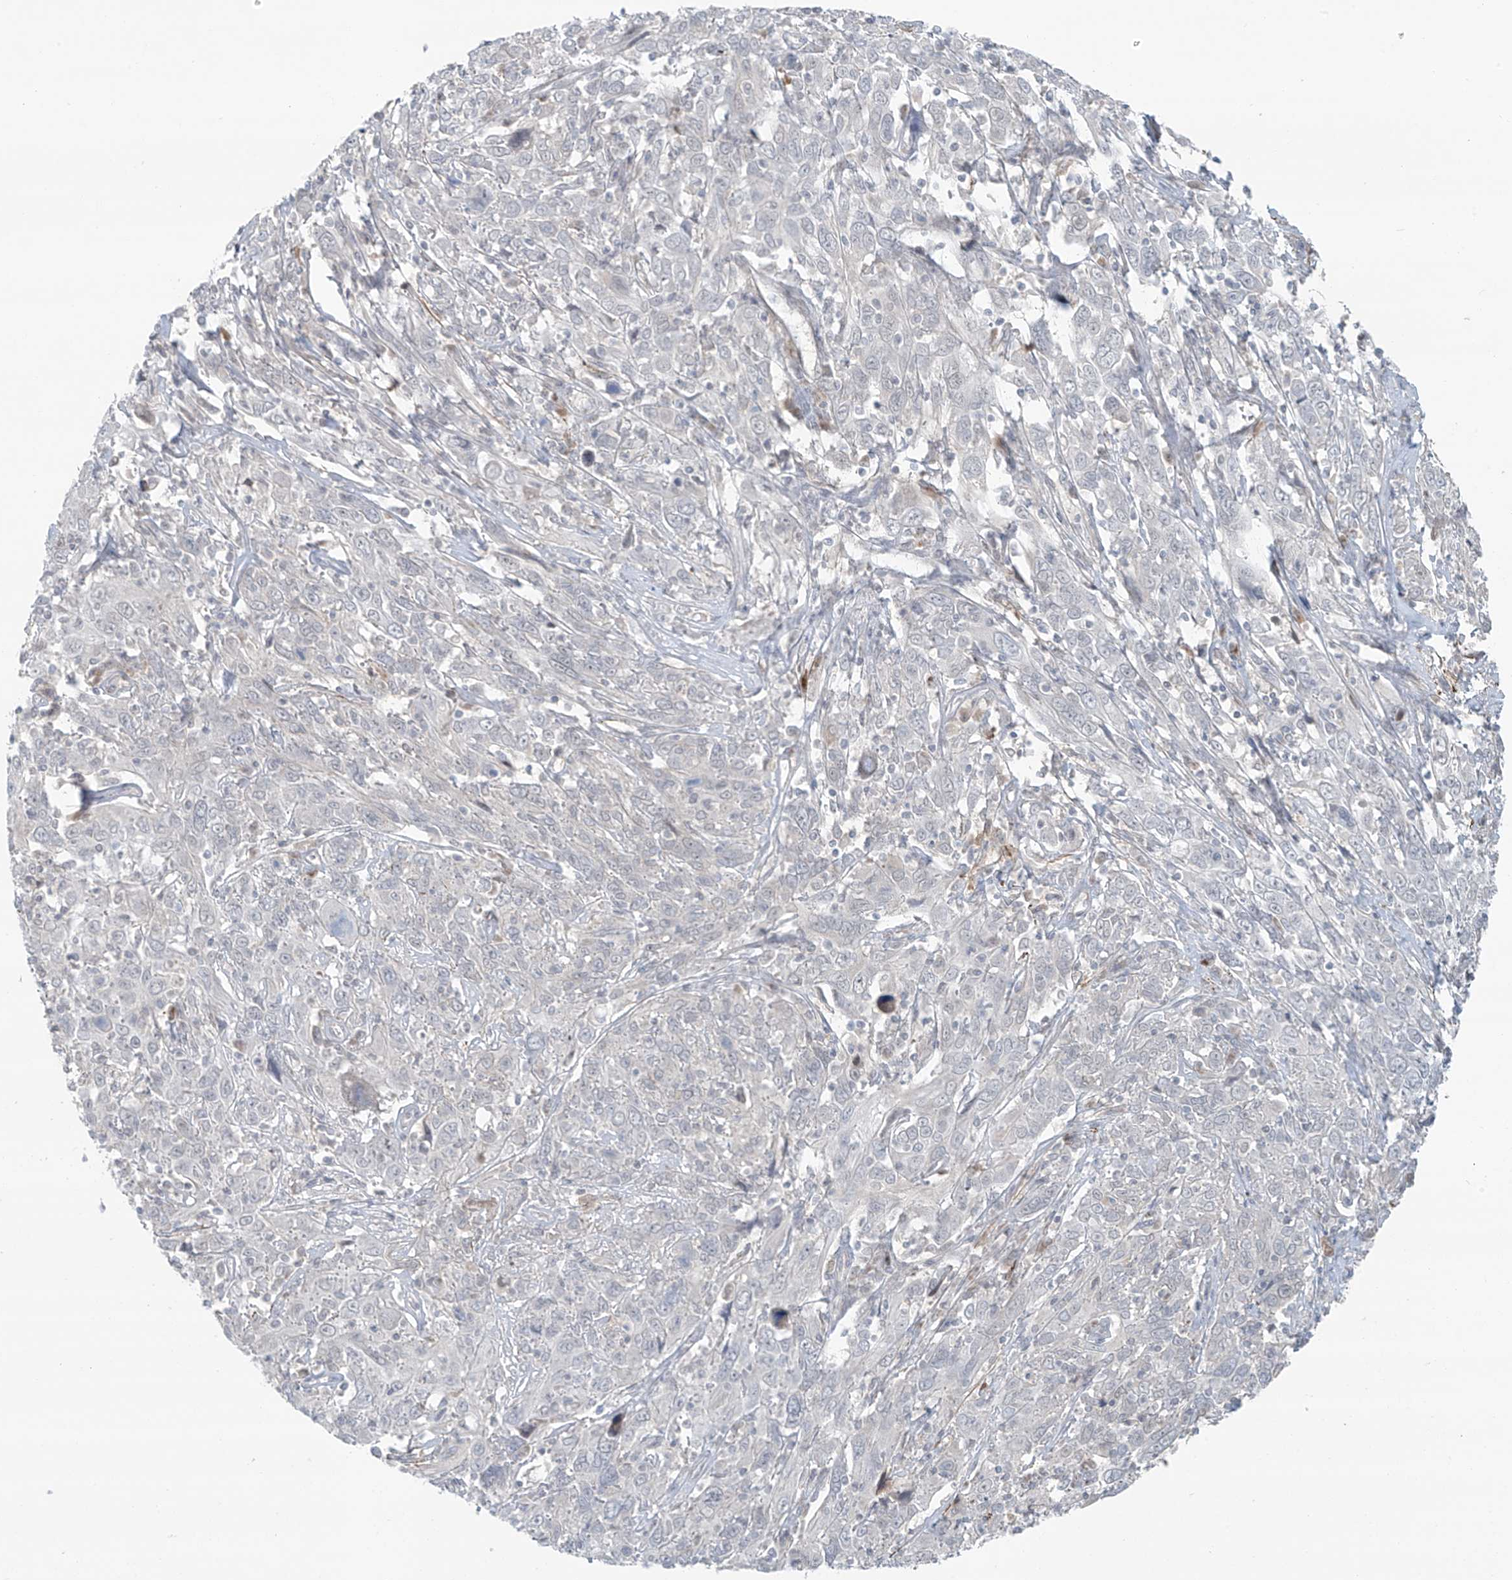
{"staining": {"intensity": "negative", "quantity": "none", "location": "none"}, "tissue": "cervical cancer", "cell_type": "Tumor cells", "image_type": "cancer", "snomed": [{"axis": "morphology", "description": "Squamous cell carcinoma, NOS"}, {"axis": "topography", "description": "Cervix"}], "caption": "This is an immunohistochemistry (IHC) image of human cervical squamous cell carcinoma. There is no staining in tumor cells.", "gene": "RASGEF1A", "patient": {"sex": "female", "age": 46}}